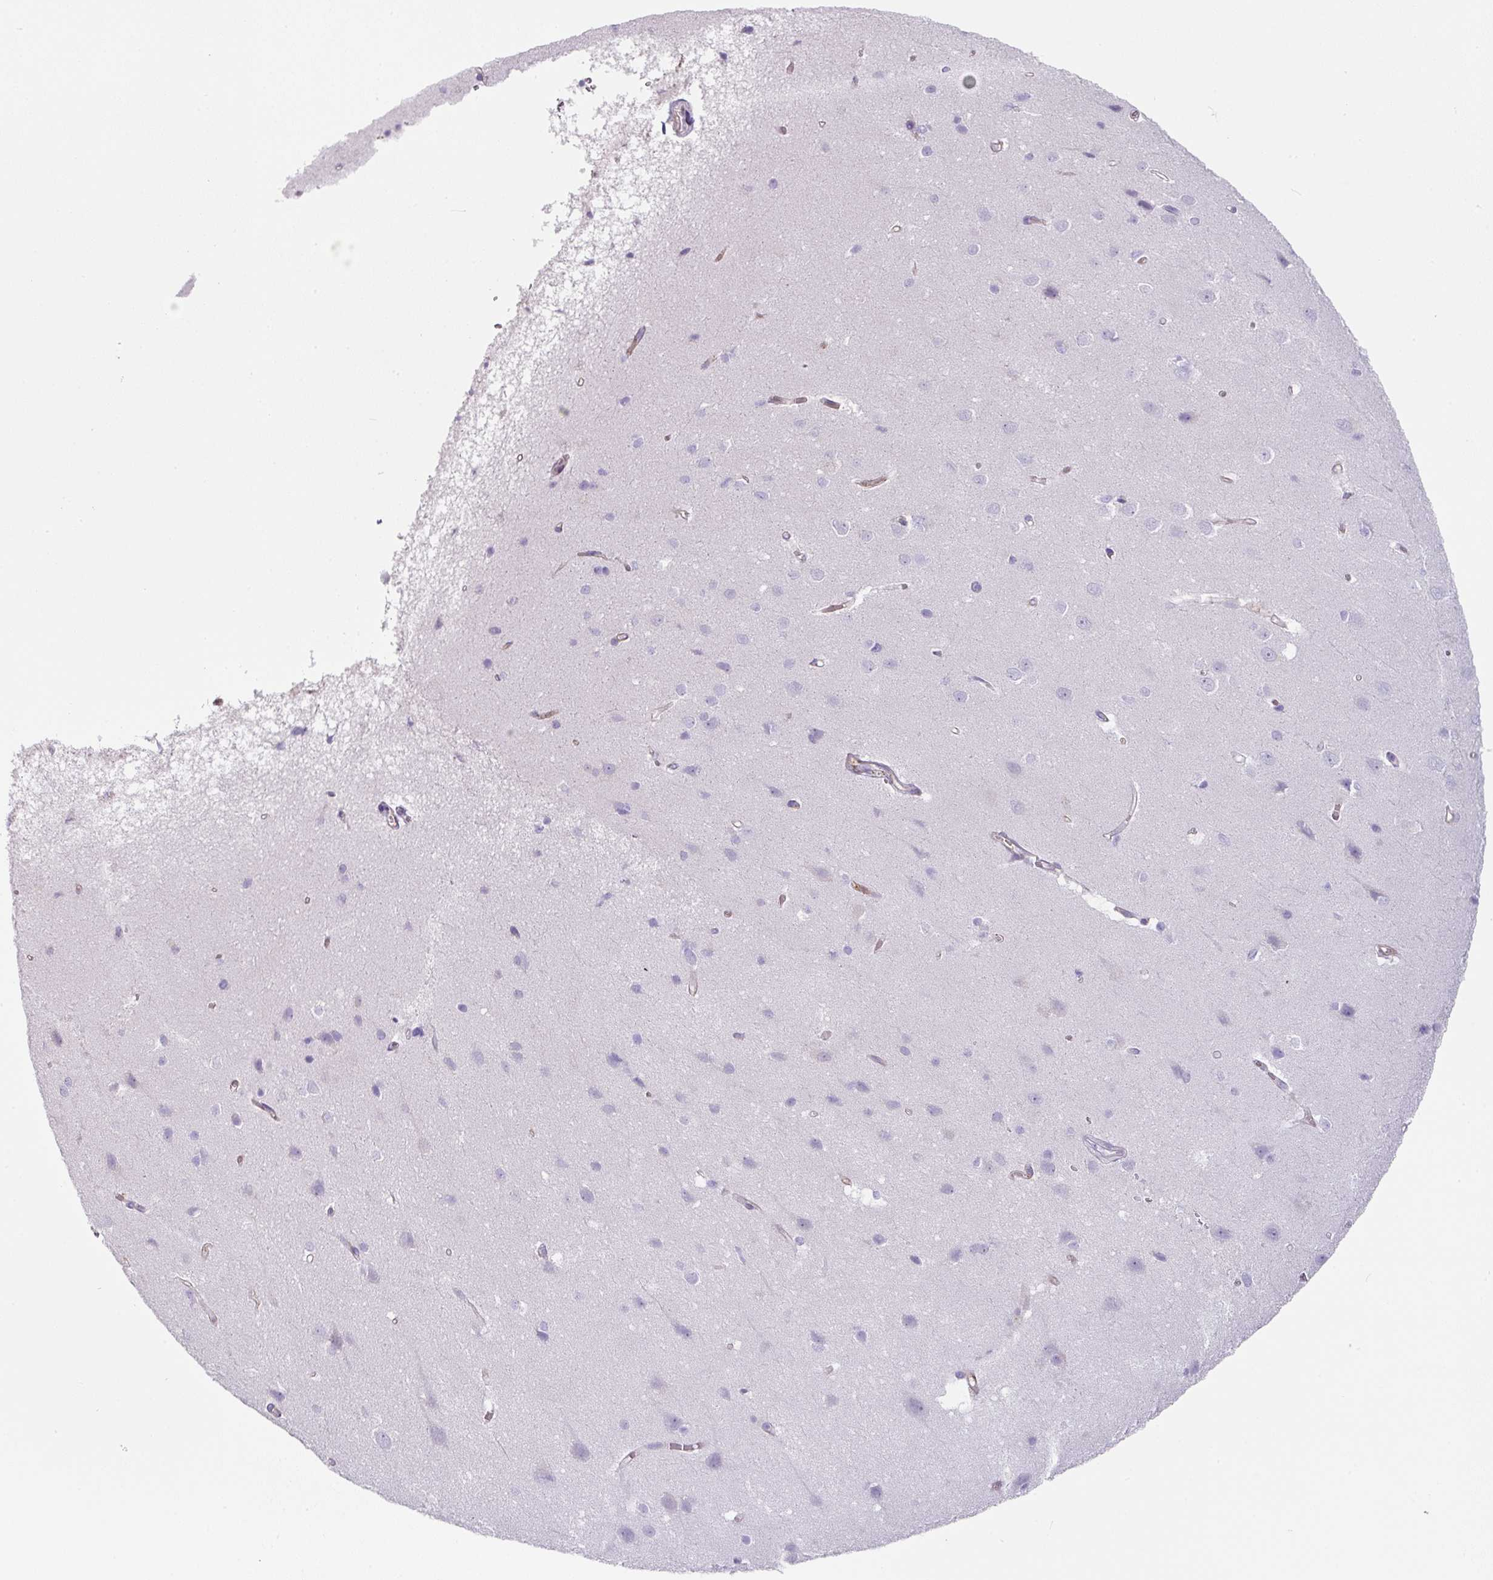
{"staining": {"intensity": "moderate", "quantity": "<25%", "location": "cytoplasmic/membranous"}, "tissue": "cerebral cortex", "cell_type": "Endothelial cells", "image_type": "normal", "snomed": [{"axis": "morphology", "description": "Normal tissue, NOS"}, {"axis": "topography", "description": "Cerebral cortex"}], "caption": "Protein expression analysis of unremarkable cerebral cortex reveals moderate cytoplasmic/membranous positivity in approximately <25% of endothelial cells. (DAB IHC with brightfield microscopy, high magnification).", "gene": "OR52N1", "patient": {"sex": "male", "age": 37}}